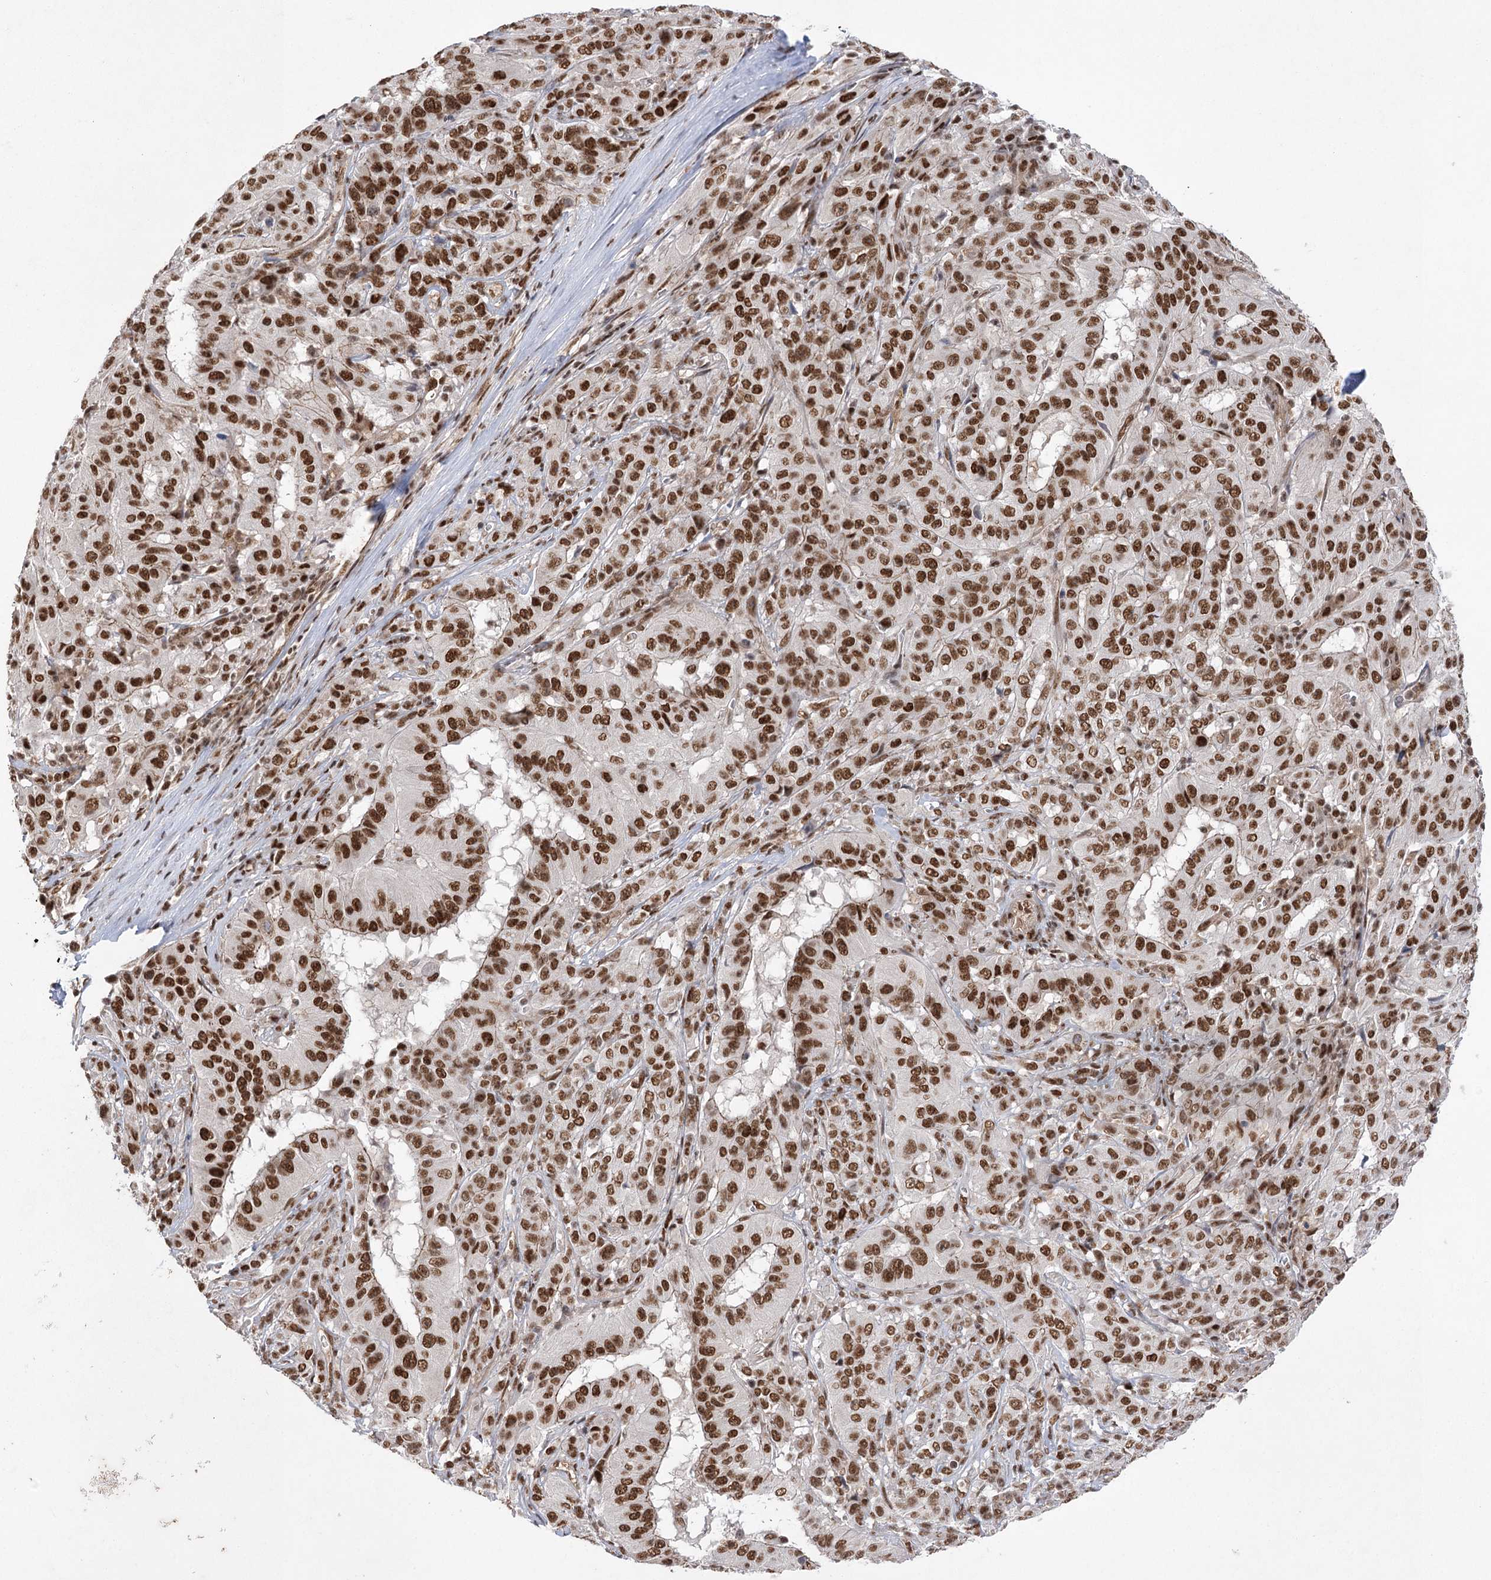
{"staining": {"intensity": "strong", "quantity": ">75%", "location": "nuclear"}, "tissue": "pancreatic cancer", "cell_type": "Tumor cells", "image_type": "cancer", "snomed": [{"axis": "morphology", "description": "Adenocarcinoma, NOS"}, {"axis": "topography", "description": "Pancreas"}], "caption": "A photomicrograph of human pancreatic cancer stained for a protein reveals strong nuclear brown staining in tumor cells. The protein is shown in brown color, while the nuclei are stained blue.", "gene": "ZCCHC8", "patient": {"sex": "male", "age": 63}}